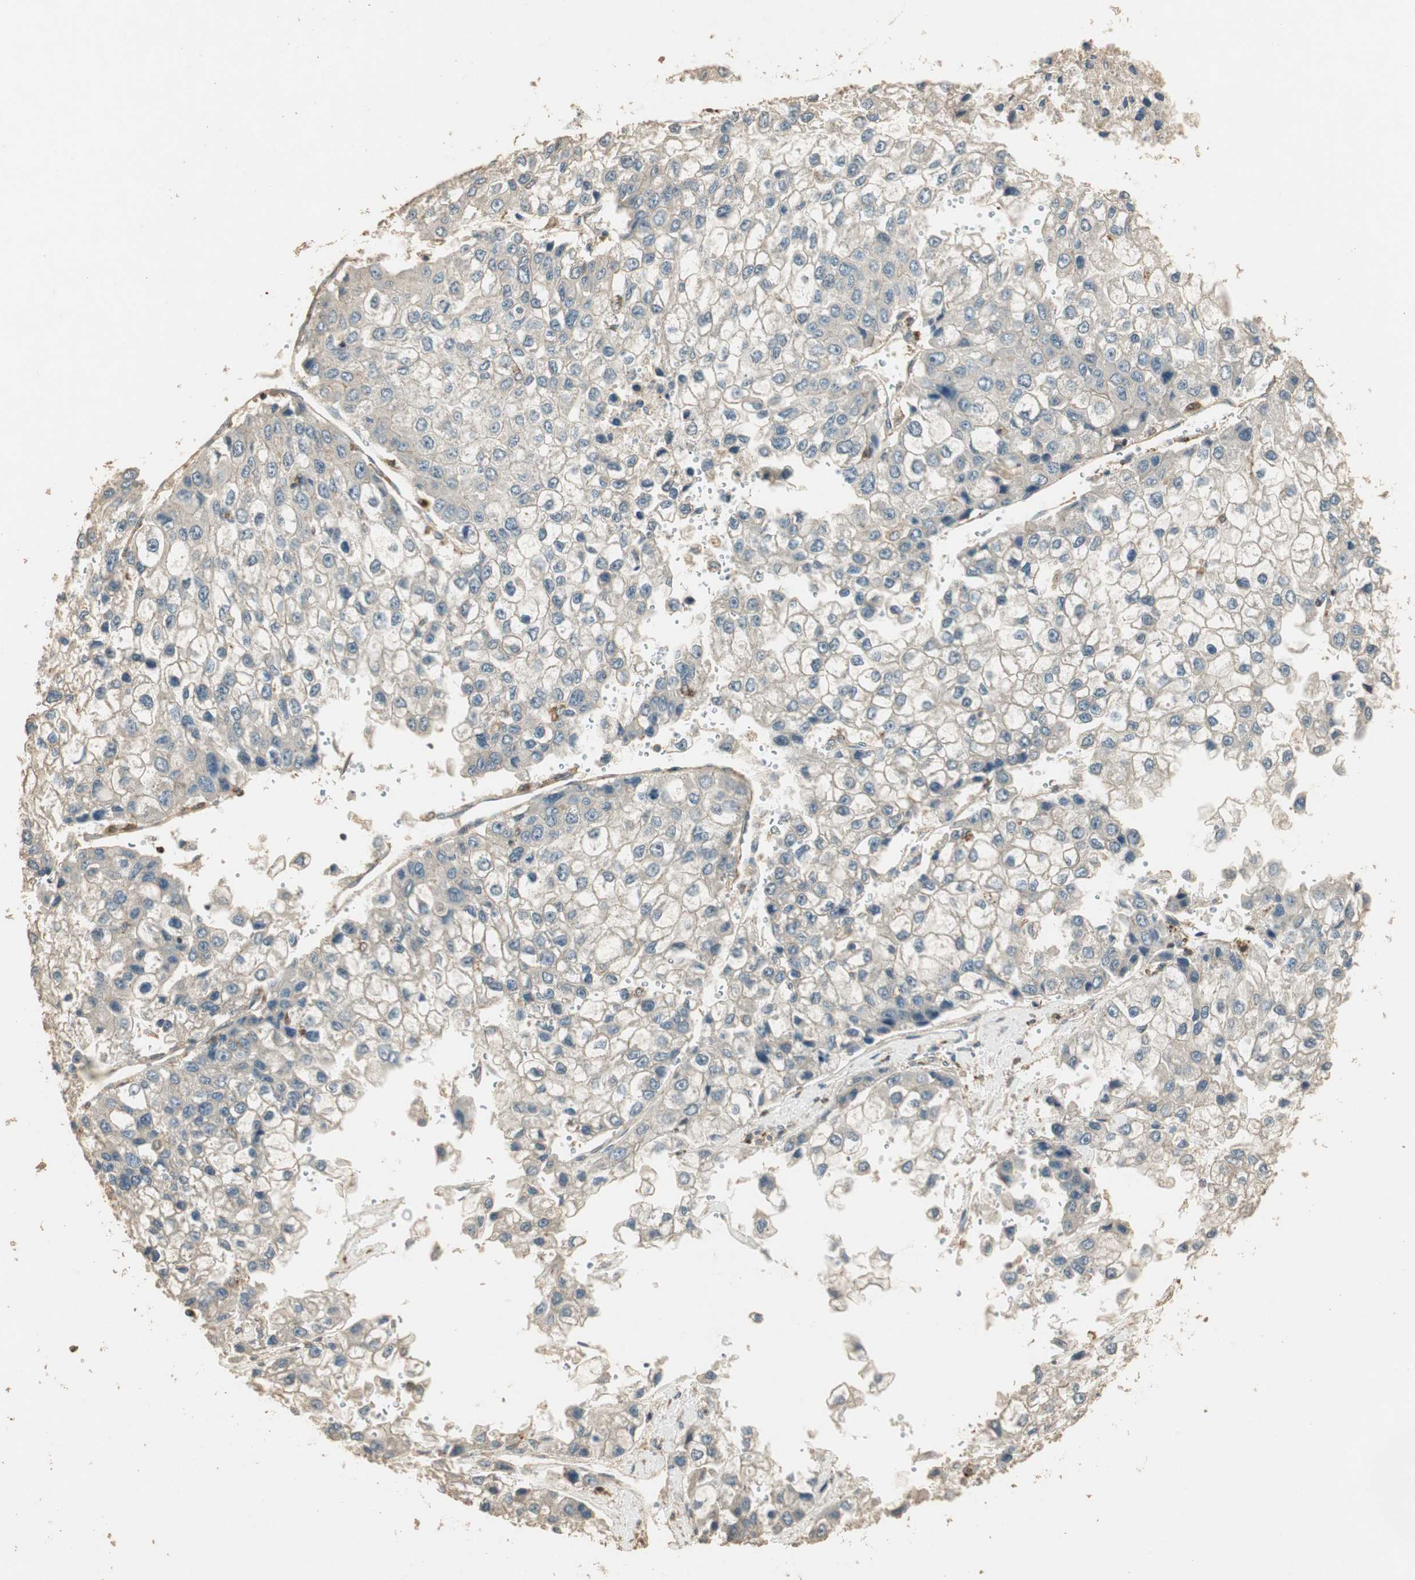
{"staining": {"intensity": "negative", "quantity": "none", "location": "none"}, "tissue": "liver cancer", "cell_type": "Tumor cells", "image_type": "cancer", "snomed": [{"axis": "morphology", "description": "Carcinoma, Hepatocellular, NOS"}, {"axis": "topography", "description": "Liver"}], "caption": "IHC of hepatocellular carcinoma (liver) reveals no positivity in tumor cells. (Stains: DAB (3,3'-diaminobenzidine) IHC with hematoxylin counter stain, Microscopy: brightfield microscopy at high magnification).", "gene": "USP2", "patient": {"sex": "female", "age": 66}}